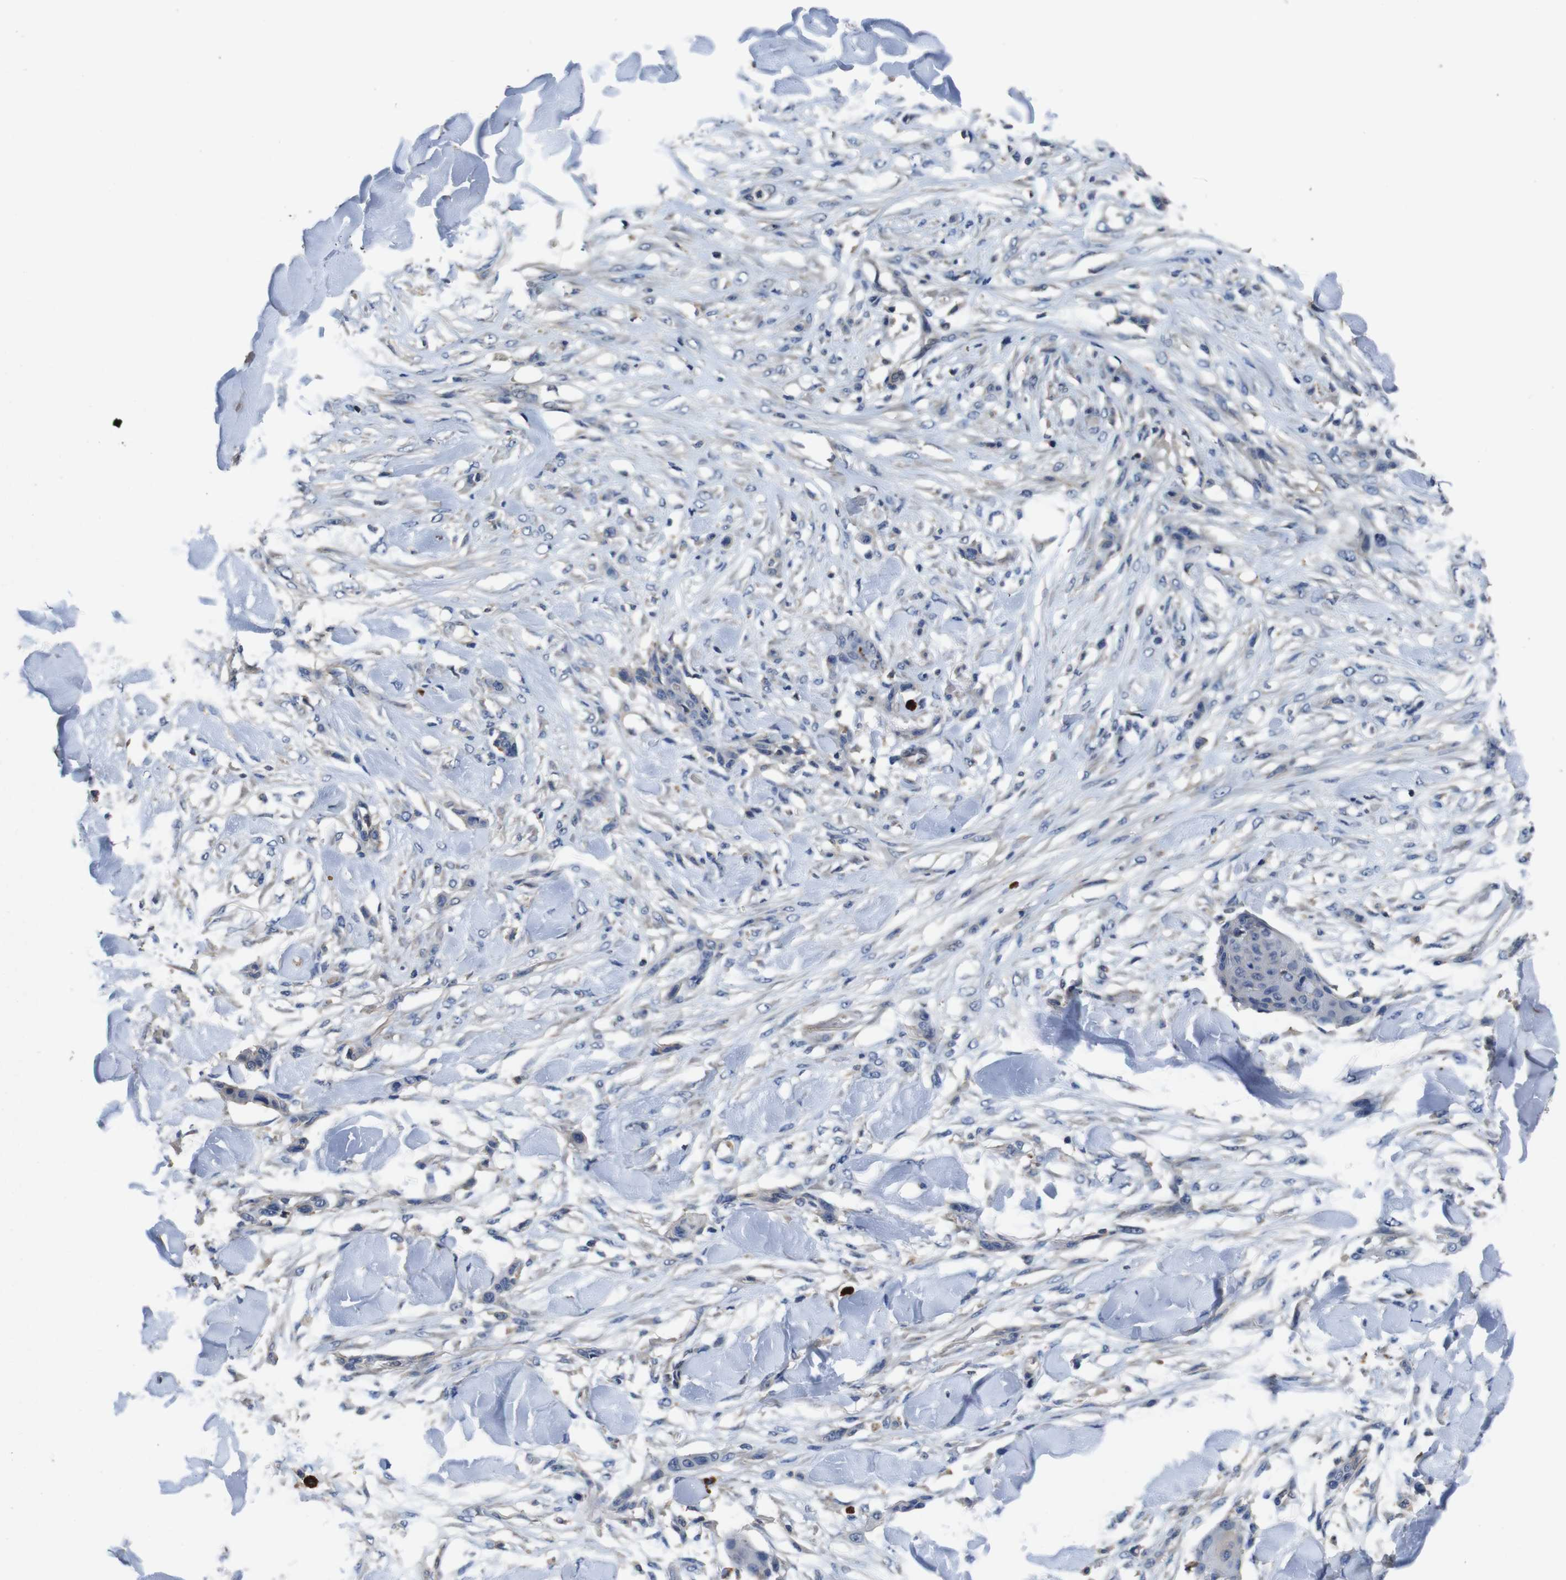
{"staining": {"intensity": "negative", "quantity": "none", "location": "none"}, "tissue": "skin cancer", "cell_type": "Tumor cells", "image_type": "cancer", "snomed": [{"axis": "morphology", "description": "Squamous cell carcinoma, NOS"}, {"axis": "topography", "description": "Skin"}], "caption": "IHC histopathology image of neoplastic tissue: skin squamous cell carcinoma stained with DAB displays no significant protein staining in tumor cells.", "gene": "GLIPR1", "patient": {"sex": "female", "age": 59}}